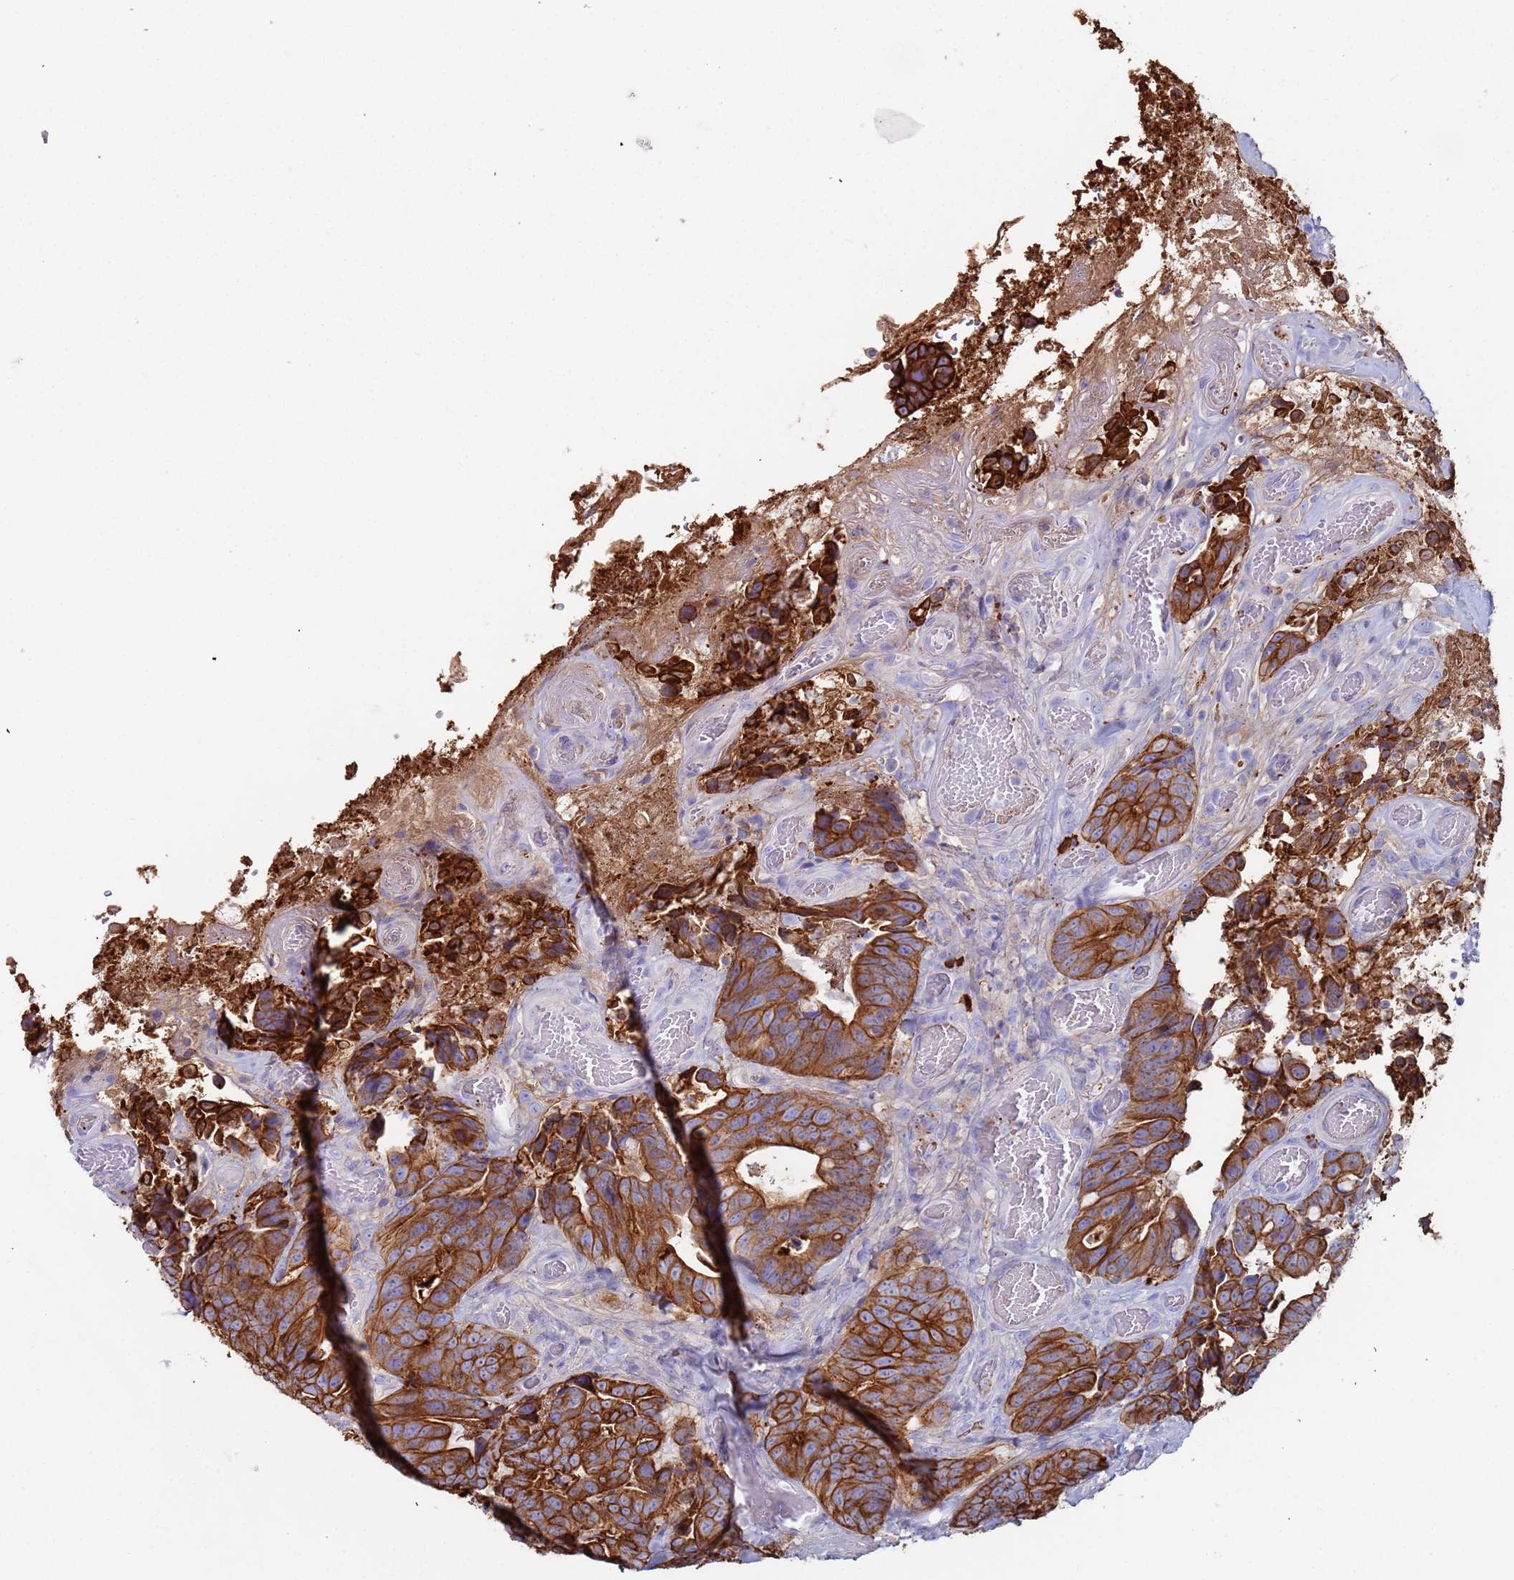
{"staining": {"intensity": "strong", "quantity": ">75%", "location": "cytoplasmic/membranous"}, "tissue": "colorectal cancer", "cell_type": "Tumor cells", "image_type": "cancer", "snomed": [{"axis": "morphology", "description": "Adenocarcinoma, NOS"}, {"axis": "topography", "description": "Colon"}], "caption": "IHC micrograph of neoplastic tissue: human adenocarcinoma (colorectal) stained using immunohistochemistry (IHC) demonstrates high levels of strong protein expression localized specifically in the cytoplasmic/membranous of tumor cells, appearing as a cytoplasmic/membranous brown color.", "gene": "CYSLTR2", "patient": {"sex": "female", "age": 82}}